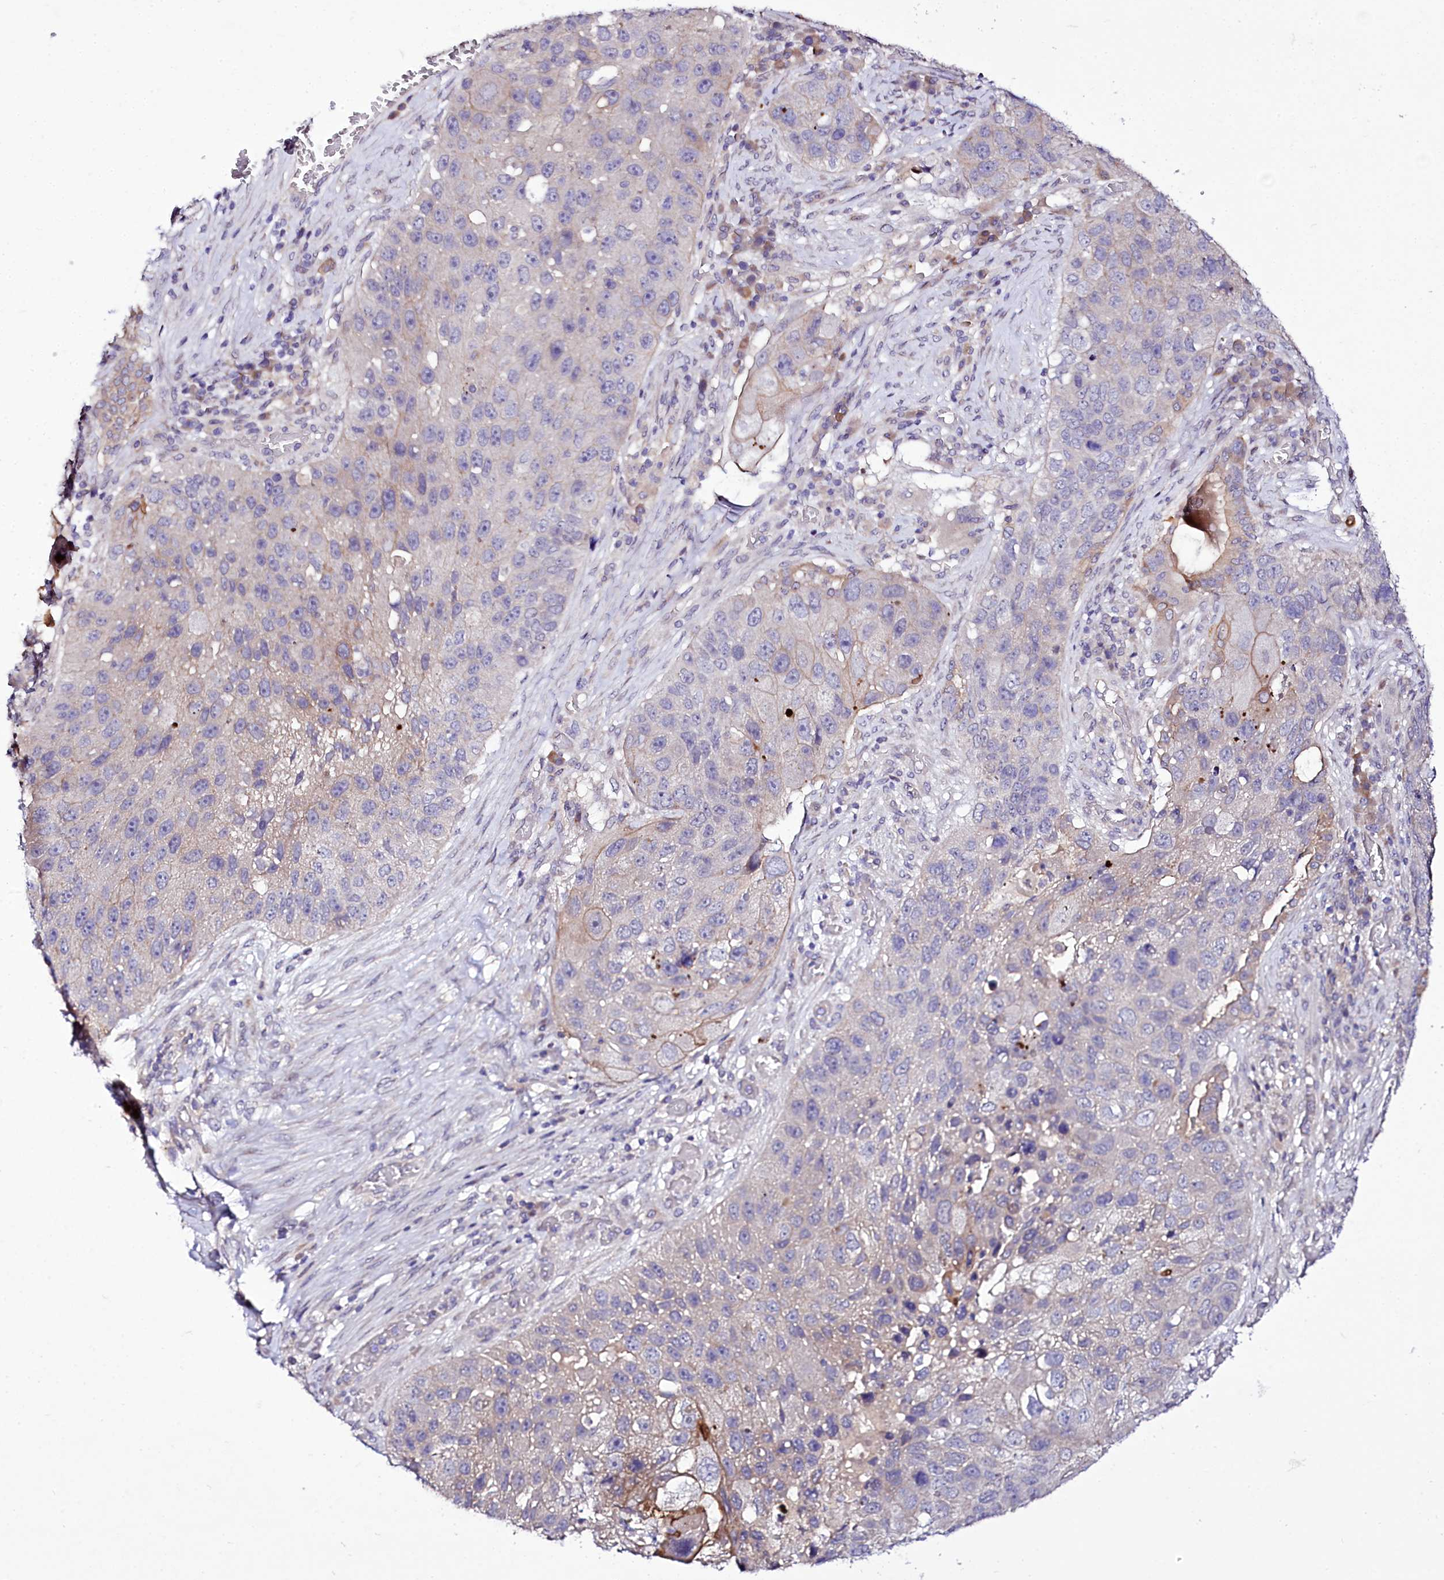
{"staining": {"intensity": "negative", "quantity": "none", "location": "none"}, "tissue": "lung cancer", "cell_type": "Tumor cells", "image_type": "cancer", "snomed": [{"axis": "morphology", "description": "Squamous cell carcinoma, NOS"}, {"axis": "topography", "description": "Lung"}], "caption": "DAB immunohistochemical staining of human squamous cell carcinoma (lung) demonstrates no significant expression in tumor cells.", "gene": "ZC3H12C", "patient": {"sex": "male", "age": 61}}